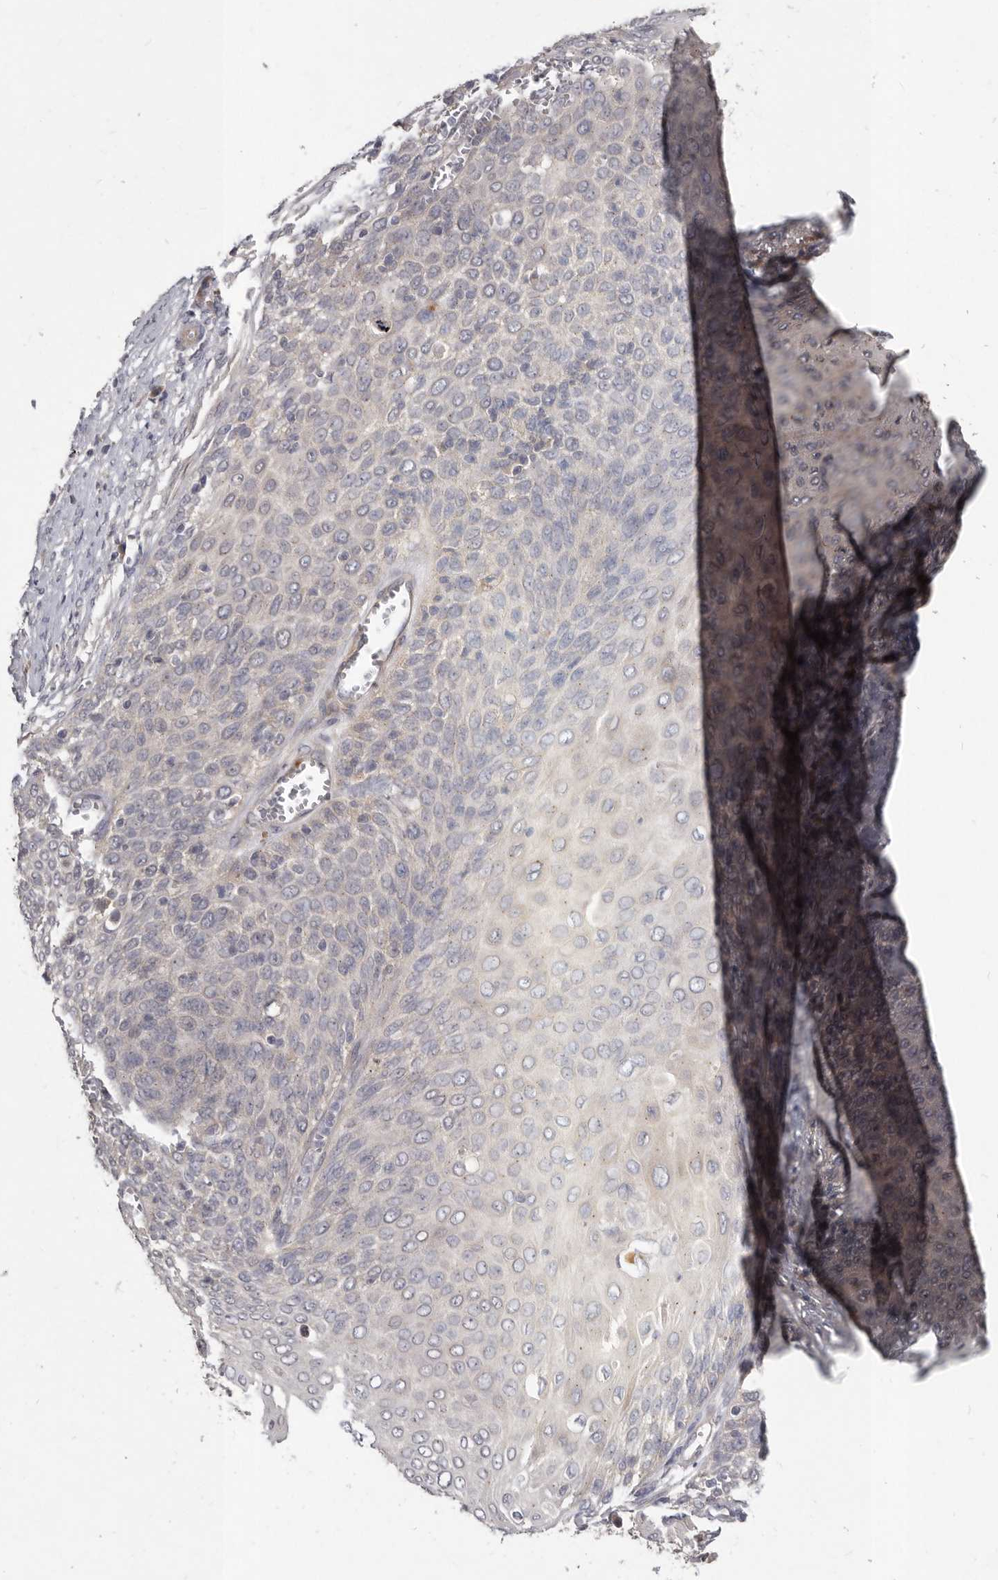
{"staining": {"intensity": "negative", "quantity": "none", "location": "none"}, "tissue": "cervical cancer", "cell_type": "Tumor cells", "image_type": "cancer", "snomed": [{"axis": "morphology", "description": "Squamous cell carcinoma, NOS"}, {"axis": "topography", "description": "Cervix"}], "caption": "Immunohistochemical staining of squamous cell carcinoma (cervical) shows no significant positivity in tumor cells.", "gene": "SLC22A1", "patient": {"sex": "female", "age": 39}}